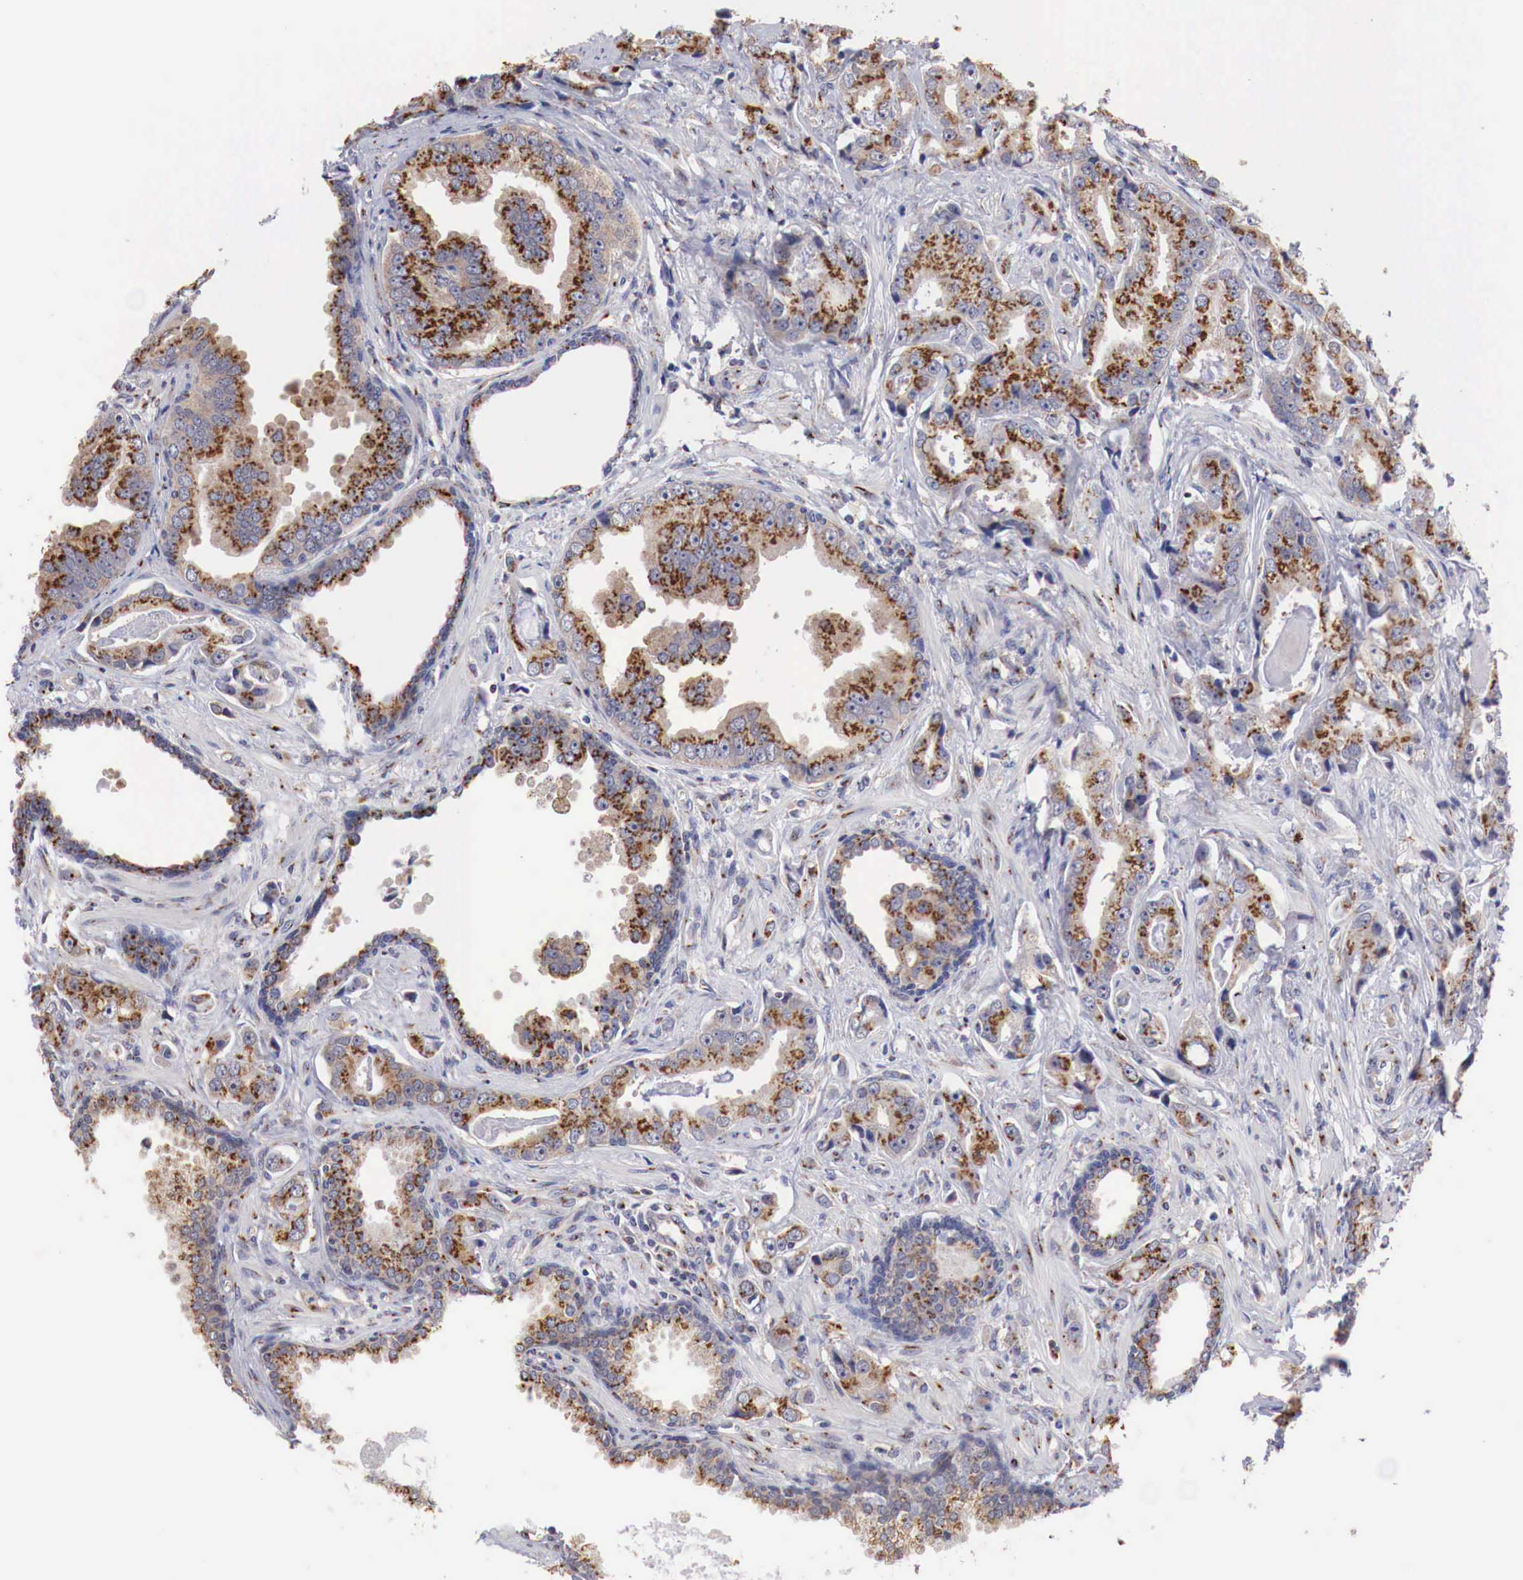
{"staining": {"intensity": "moderate", "quantity": ">75%", "location": "cytoplasmic/membranous"}, "tissue": "prostate cancer", "cell_type": "Tumor cells", "image_type": "cancer", "snomed": [{"axis": "morphology", "description": "Adenocarcinoma, Low grade"}, {"axis": "topography", "description": "Prostate"}], "caption": "Prostate cancer (low-grade adenocarcinoma) stained for a protein (brown) demonstrates moderate cytoplasmic/membranous positive positivity in approximately >75% of tumor cells.", "gene": "SYAP1", "patient": {"sex": "male", "age": 65}}